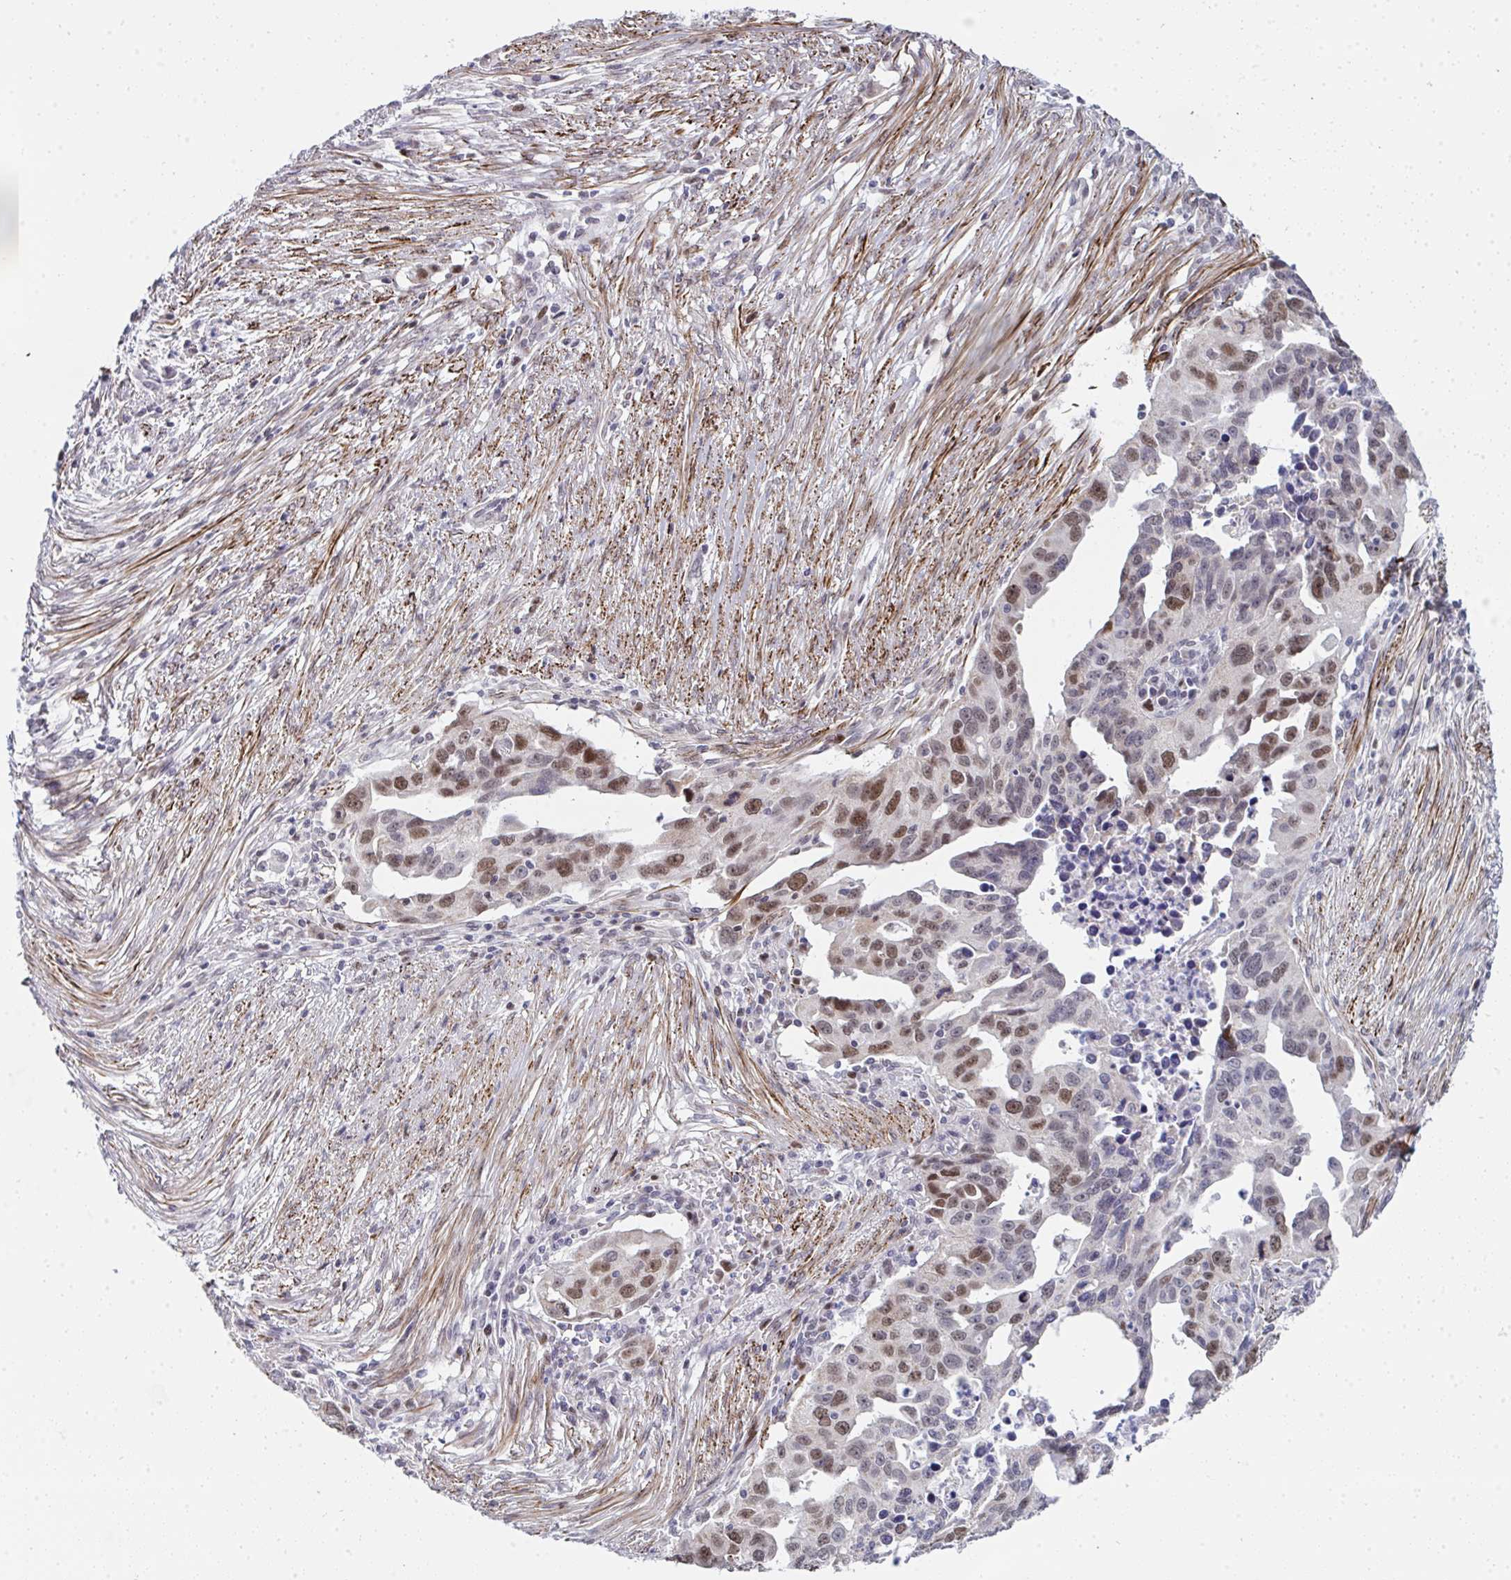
{"staining": {"intensity": "moderate", "quantity": "25%-75%", "location": "nuclear"}, "tissue": "ovarian cancer", "cell_type": "Tumor cells", "image_type": "cancer", "snomed": [{"axis": "morphology", "description": "Carcinoma, endometroid"}, {"axis": "morphology", "description": "Cystadenocarcinoma, serous, NOS"}, {"axis": "topography", "description": "Ovary"}], "caption": "Ovarian cancer stained with DAB (3,3'-diaminobenzidine) immunohistochemistry (IHC) shows medium levels of moderate nuclear positivity in approximately 25%-75% of tumor cells.", "gene": "GINS2", "patient": {"sex": "female", "age": 45}}